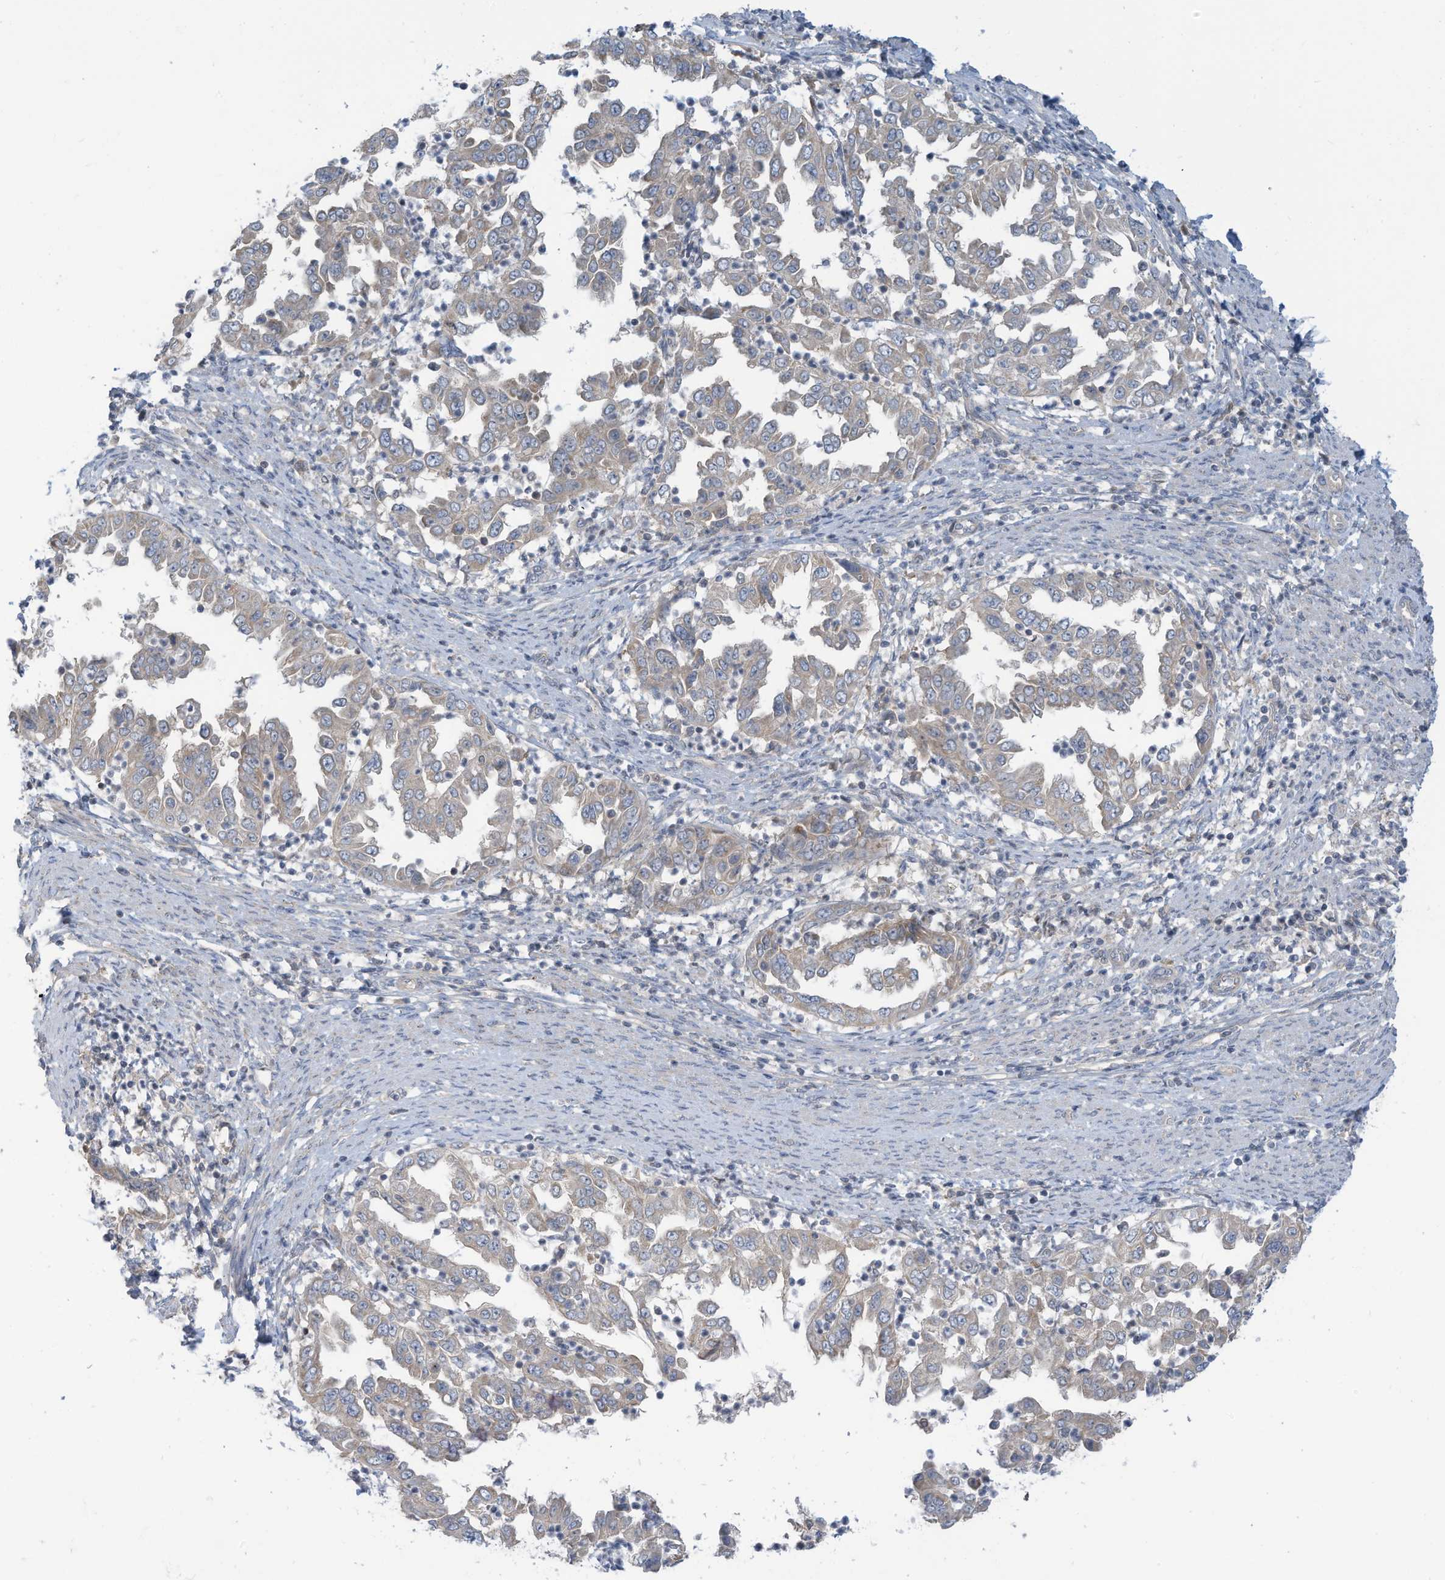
{"staining": {"intensity": "weak", "quantity": "<25%", "location": "cytoplasmic/membranous"}, "tissue": "endometrial cancer", "cell_type": "Tumor cells", "image_type": "cancer", "snomed": [{"axis": "morphology", "description": "Adenocarcinoma, NOS"}, {"axis": "topography", "description": "Endometrium"}], "caption": "Adenocarcinoma (endometrial) stained for a protein using IHC demonstrates no staining tumor cells.", "gene": "SCGB1D2", "patient": {"sex": "female", "age": 85}}